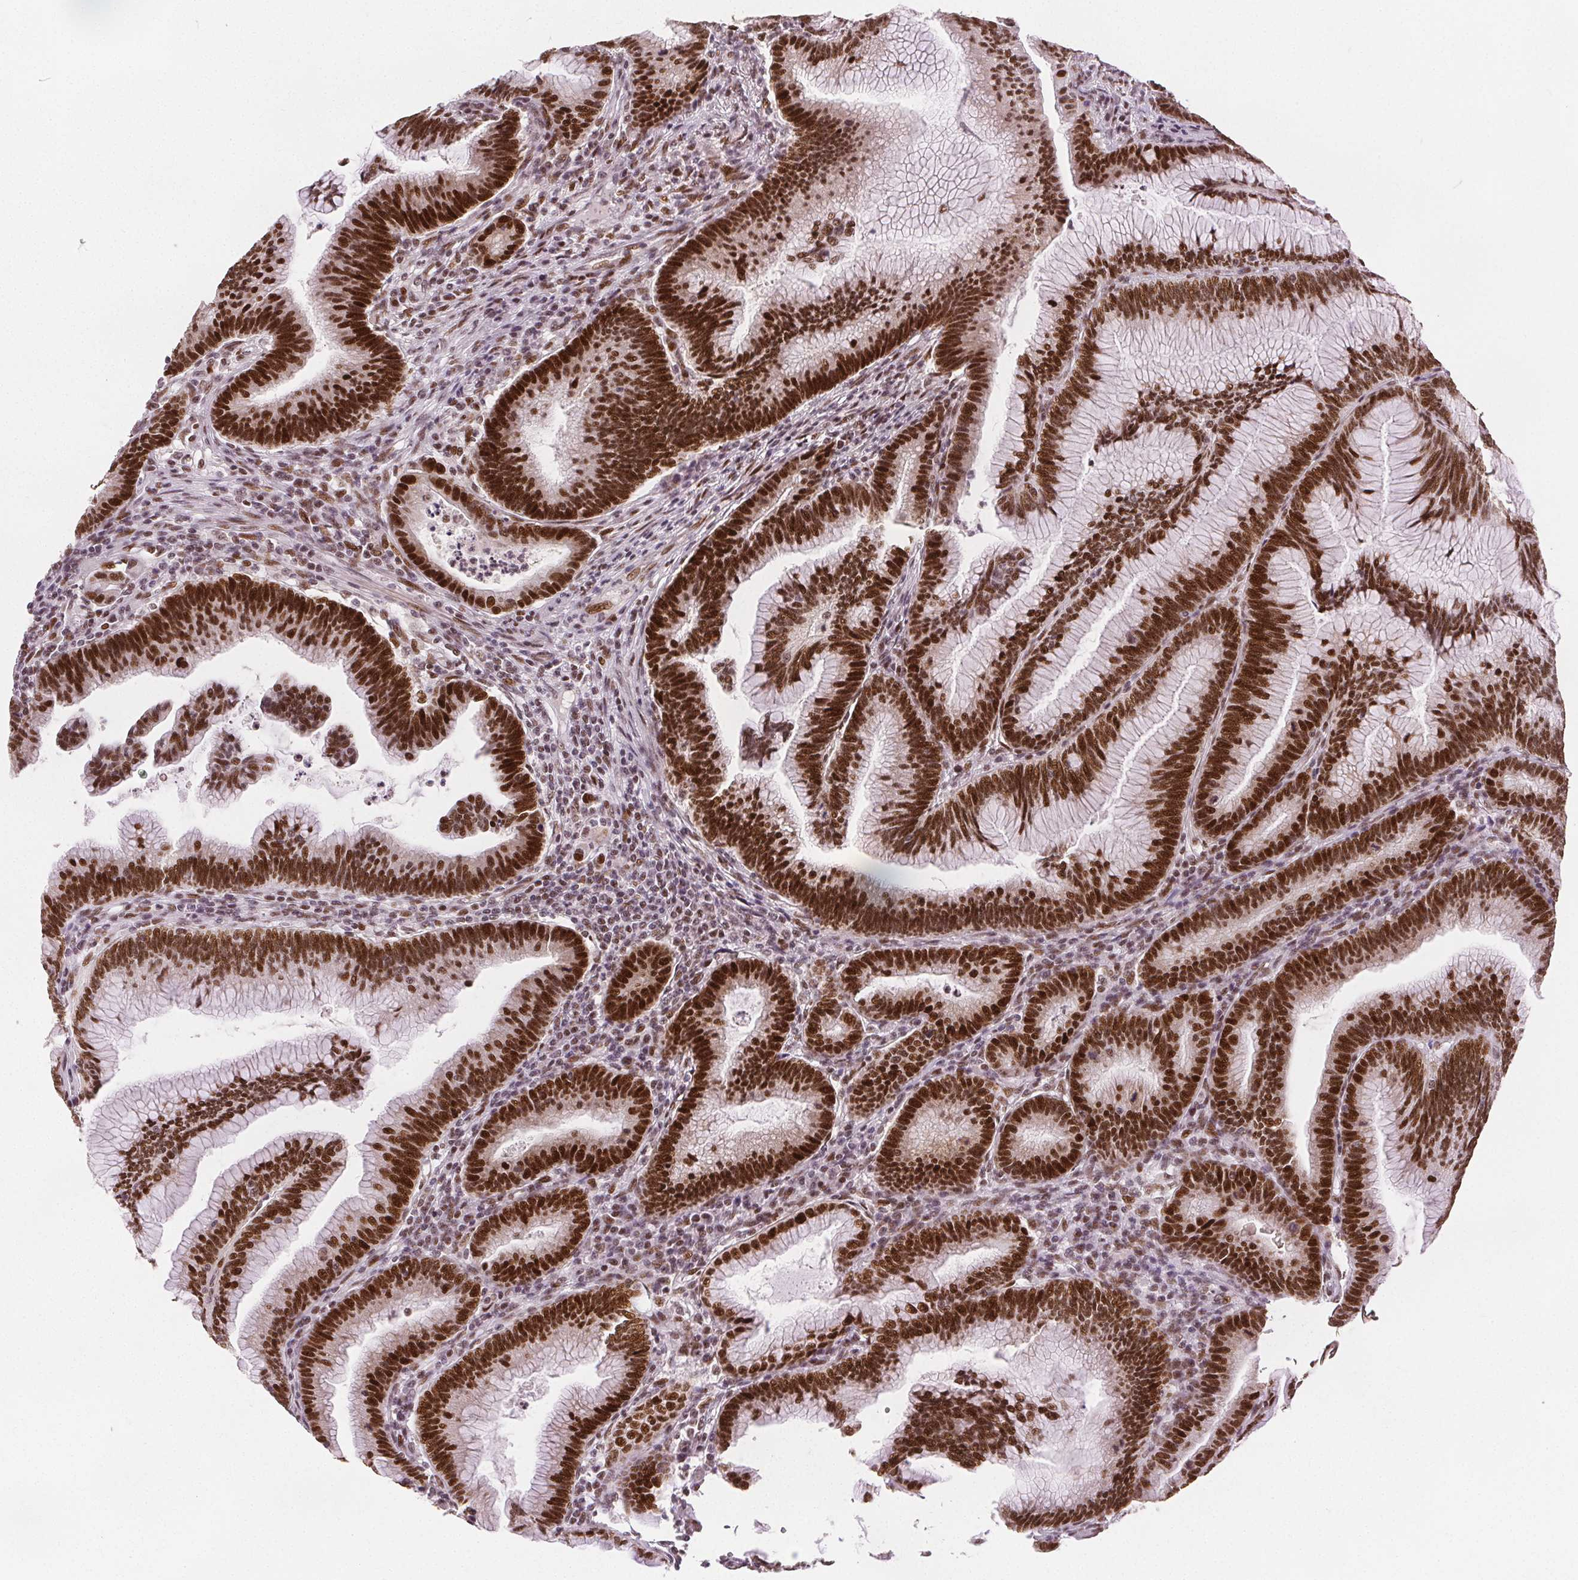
{"staining": {"intensity": "strong", "quantity": ">75%", "location": "nuclear"}, "tissue": "colorectal cancer", "cell_type": "Tumor cells", "image_type": "cancer", "snomed": [{"axis": "morphology", "description": "Adenocarcinoma, NOS"}, {"axis": "topography", "description": "Colon"}], "caption": "A high amount of strong nuclear expression is seen in approximately >75% of tumor cells in colorectal adenocarcinoma tissue.", "gene": "ZNF703", "patient": {"sex": "female", "age": 78}}